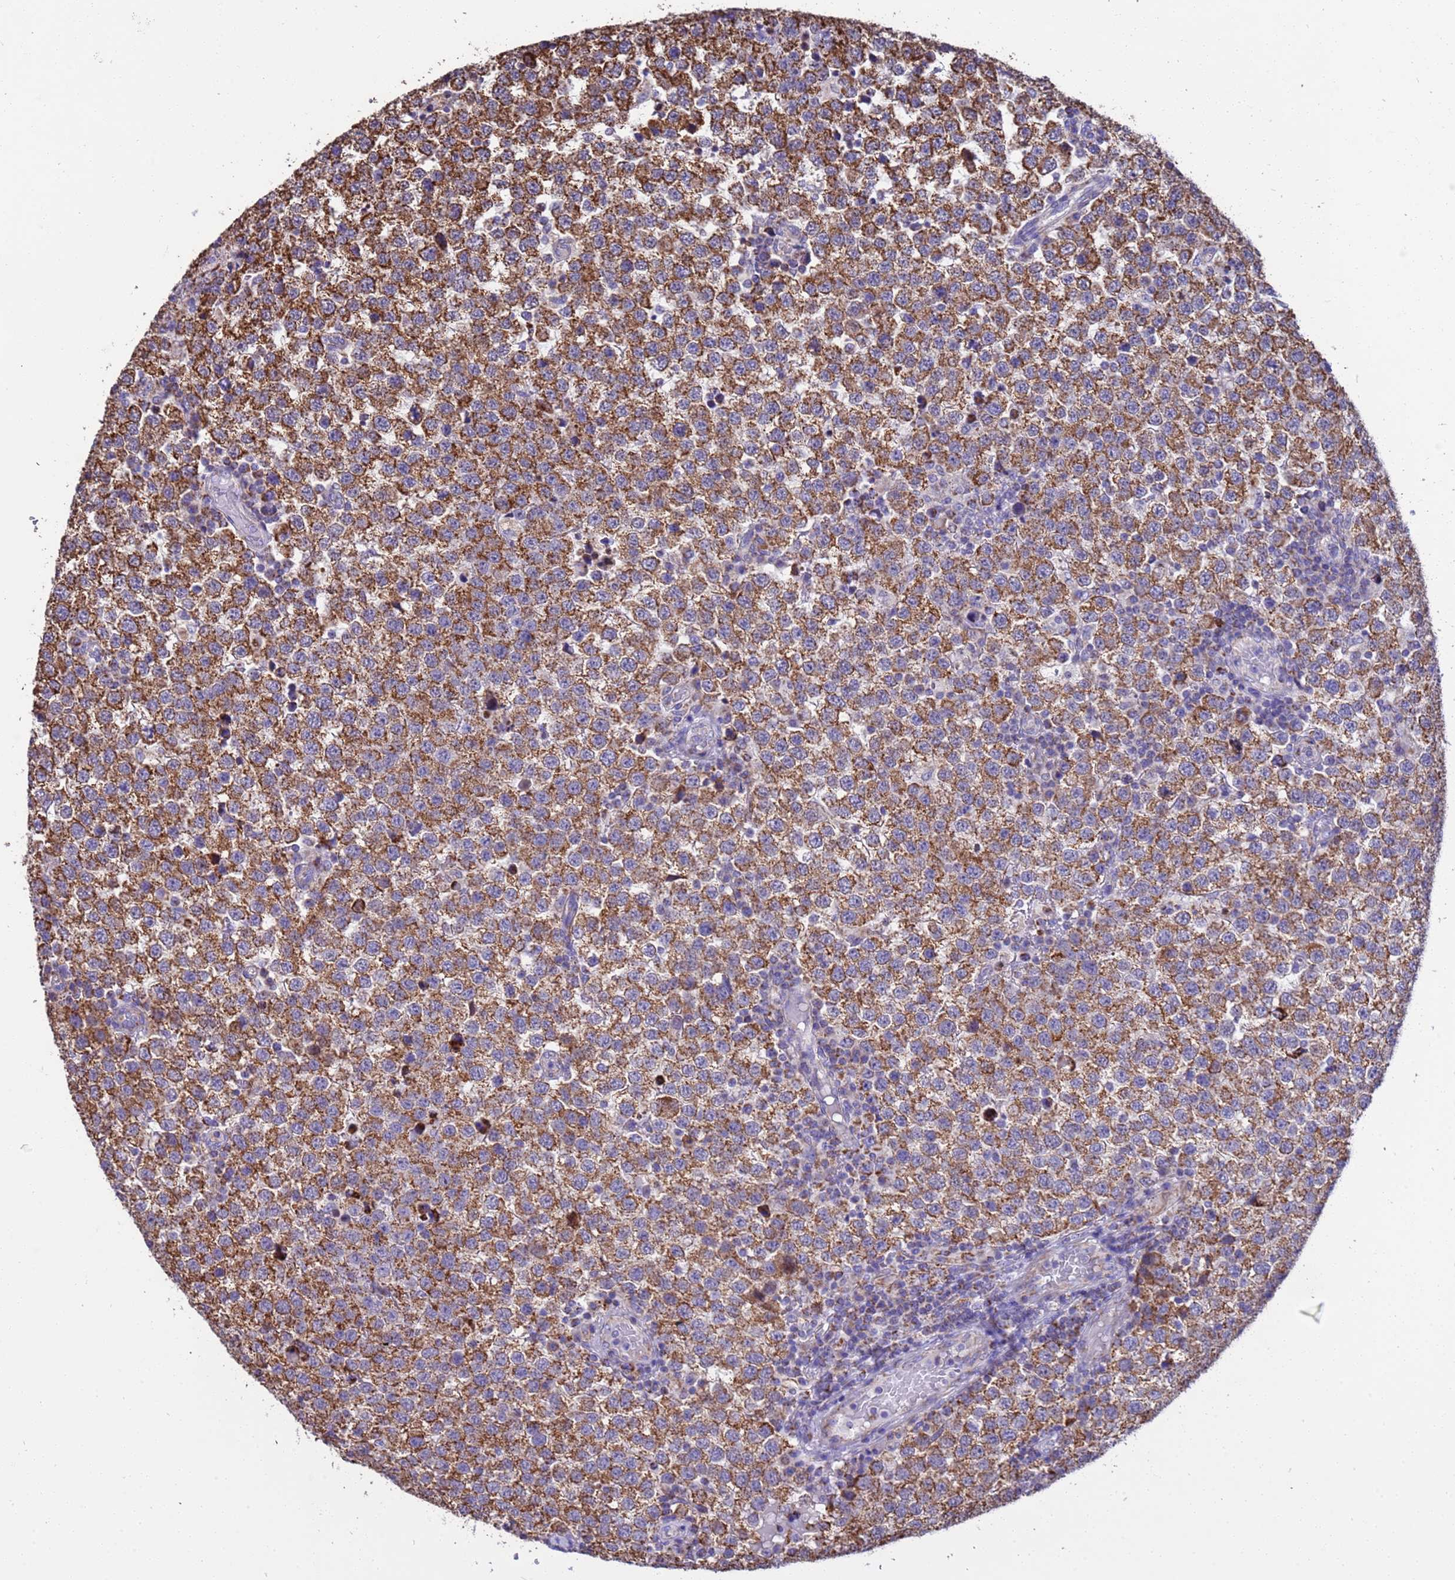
{"staining": {"intensity": "moderate", "quantity": ">75%", "location": "cytoplasmic/membranous"}, "tissue": "testis cancer", "cell_type": "Tumor cells", "image_type": "cancer", "snomed": [{"axis": "morphology", "description": "Seminoma, NOS"}, {"axis": "topography", "description": "Testis"}], "caption": "This histopathology image demonstrates seminoma (testis) stained with IHC to label a protein in brown. The cytoplasmic/membranous of tumor cells show moderate positivity for the protein. Nuclei are counter-stained blue.", "gene": "RNF165", "patient": {"sex": "male", "age": 34}}